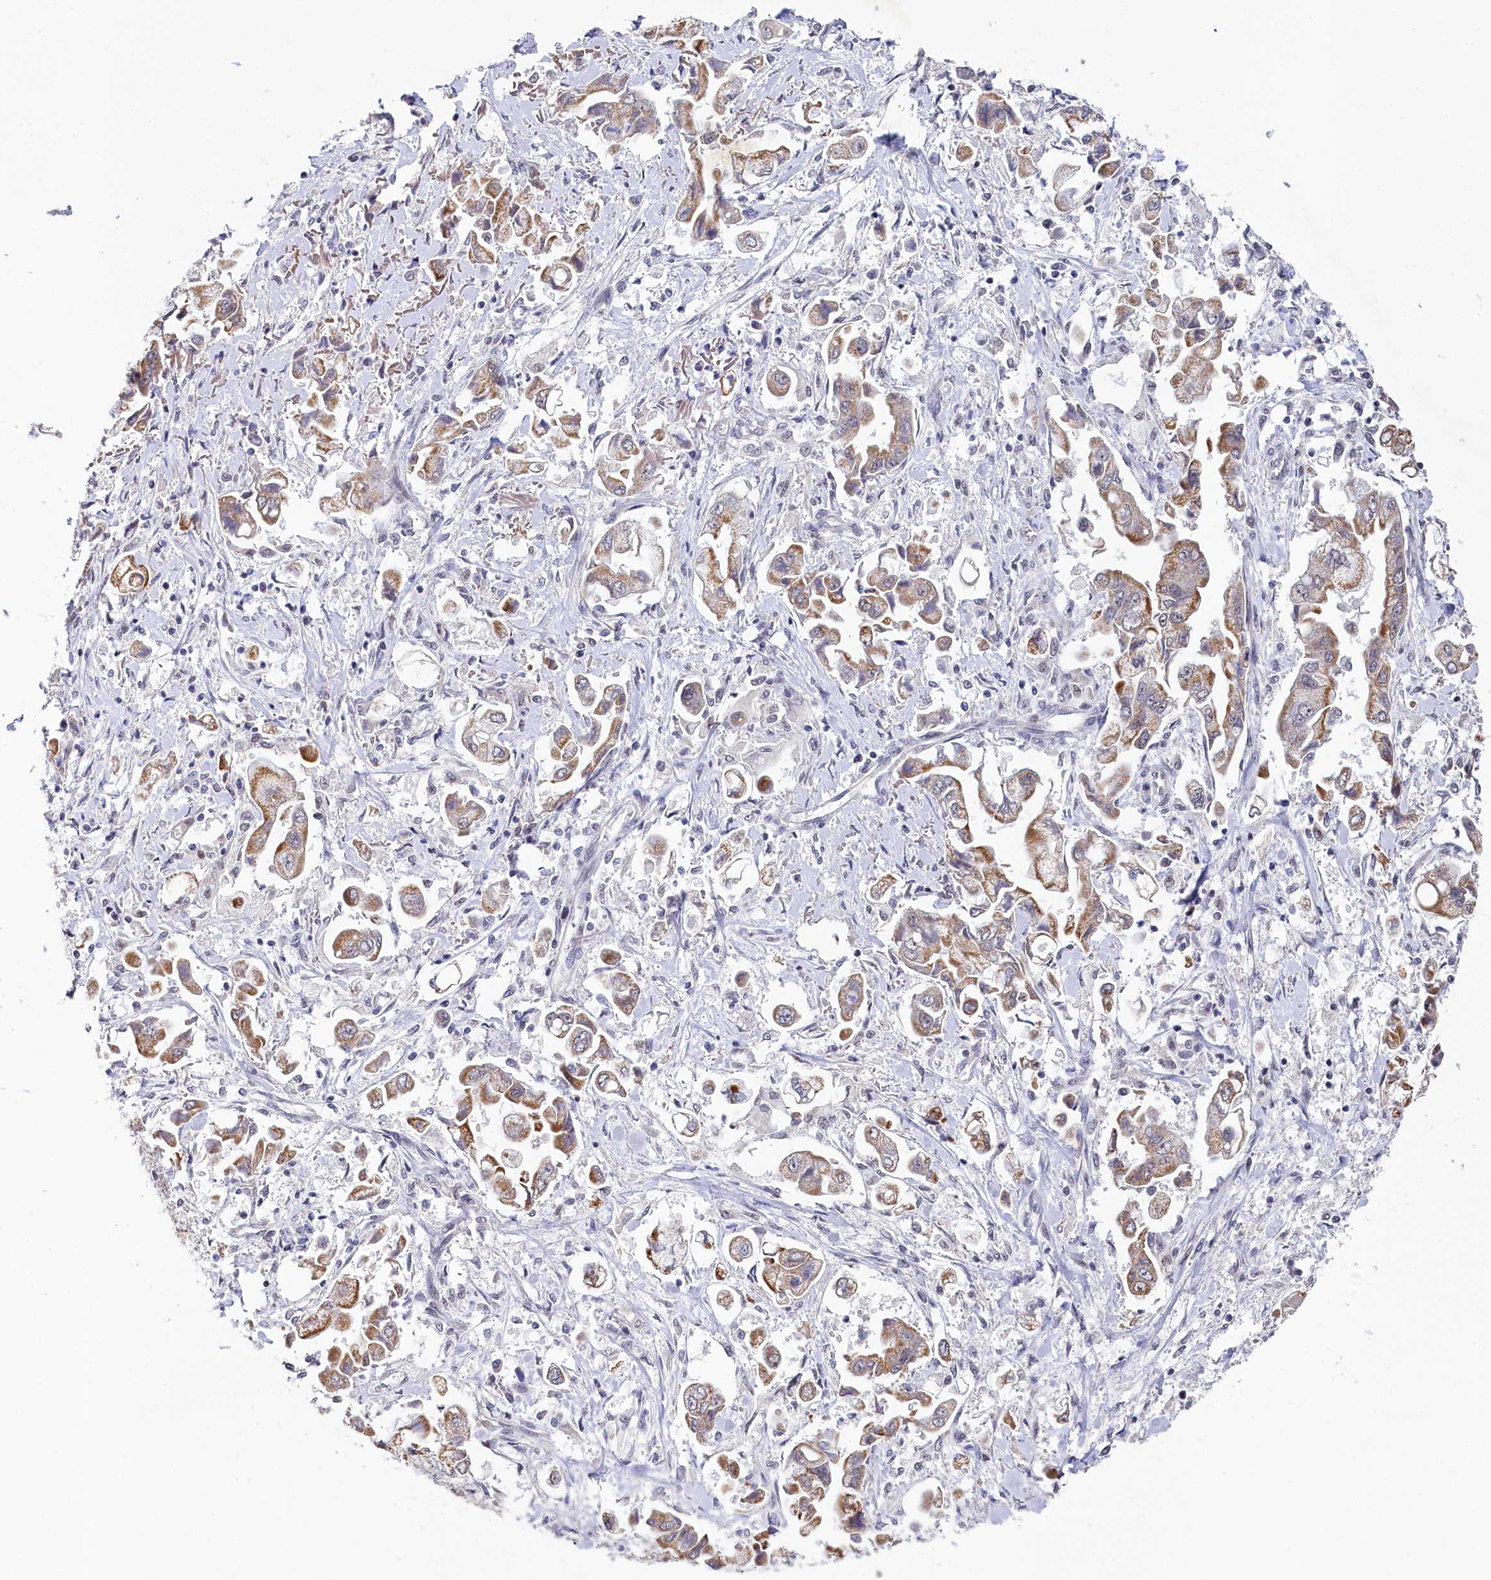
{"staining": {"intensity": "moderate", "quantity": "25%-75%", "location": "cytoplasmic/membranous"}, "tissue": "stomach cancer", "cell_type": "Tumor cells", "image_type": "cancer", "snomed": [{"axis": "morphology", "description": "Adenocarcinoma, NOS"}, {"axis": "topography", "description": "Stomach"}], "caption": "The immunohistochemical stain shows moderate cytoplasmic/membranous staining in tumor cells of stomach cancer tissue.", "gene": "PPHLN1", "patient": {"sex": "male", "age": 62}}